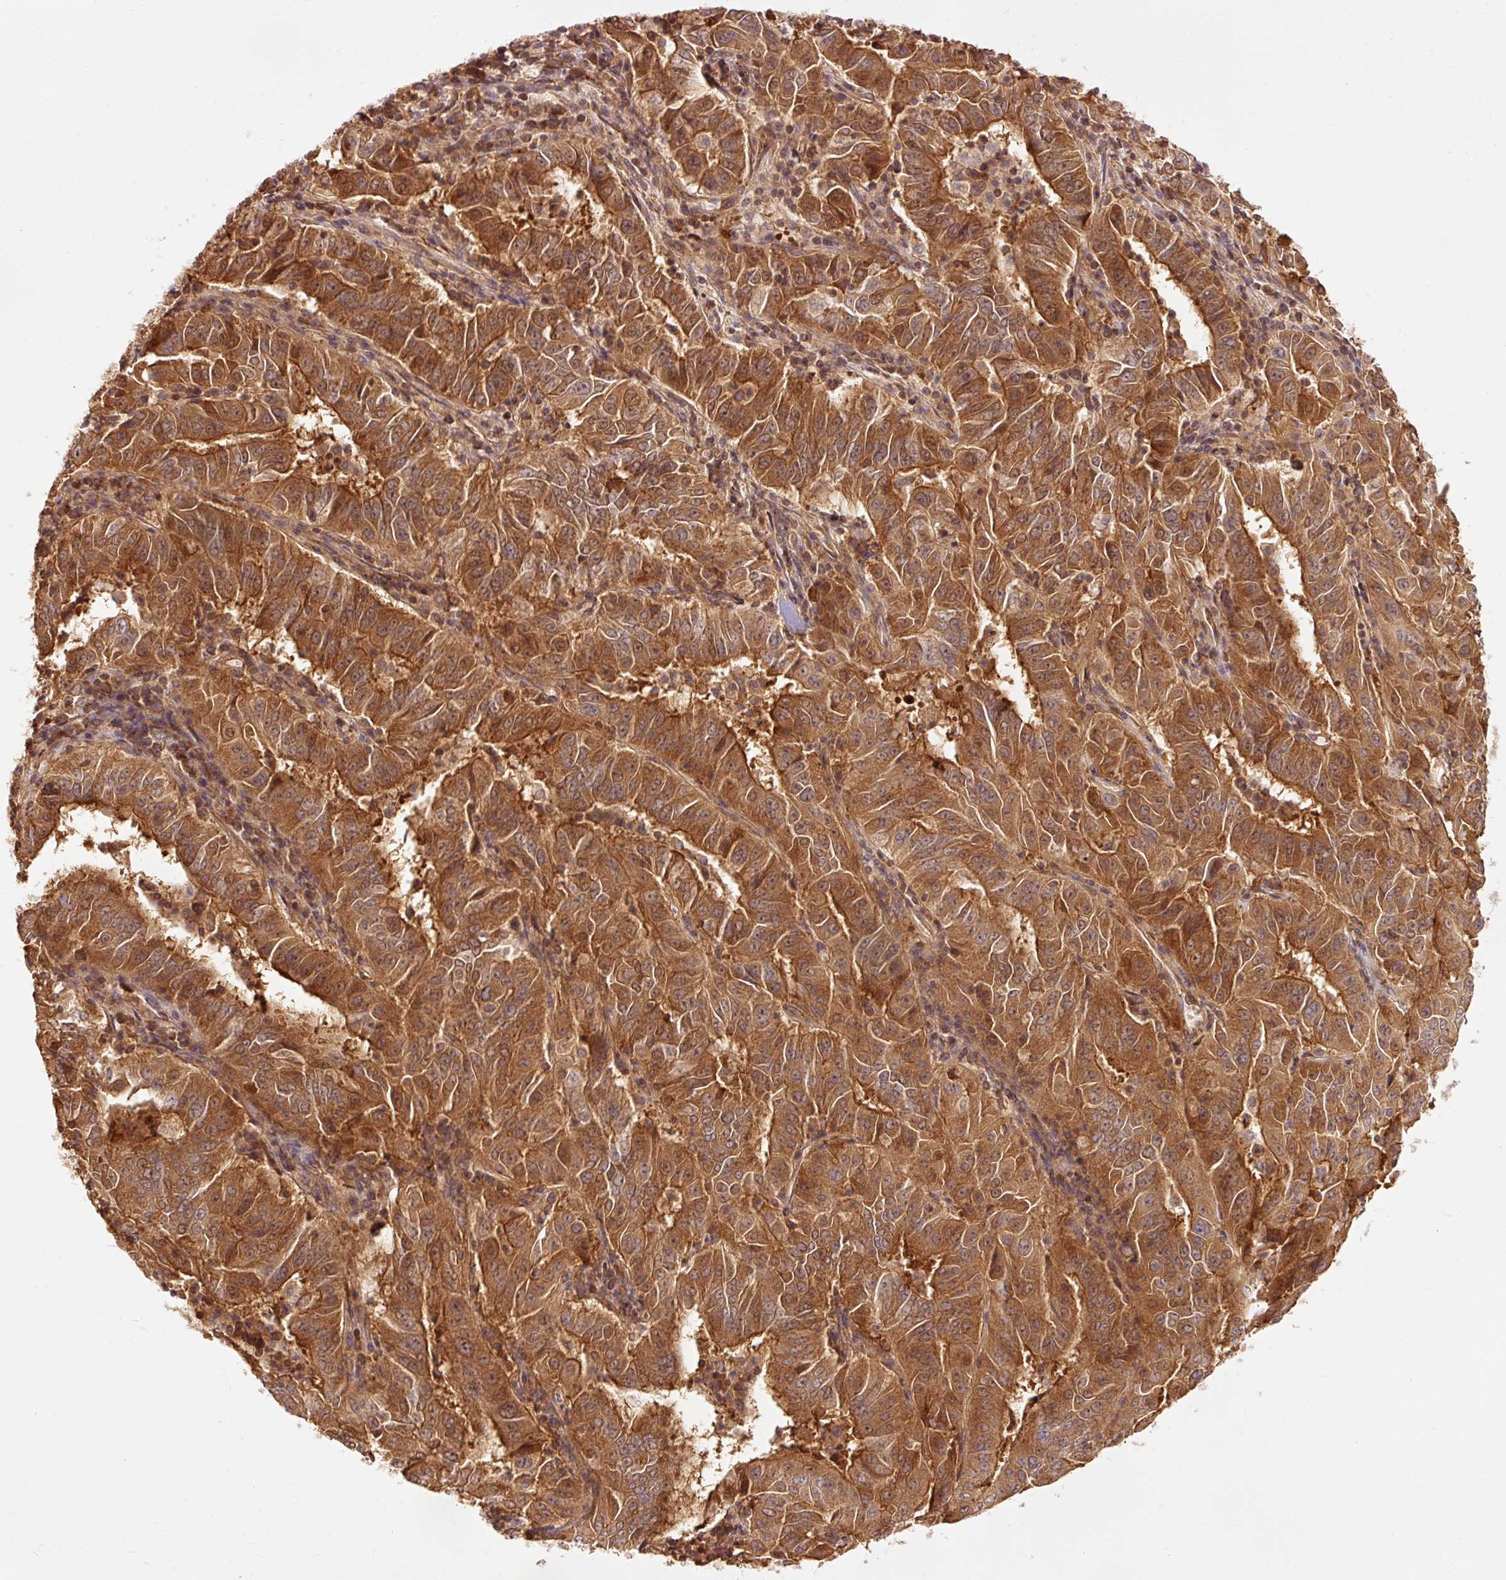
{"staining": {"intensity": "strong", "quantity": ">75%", "location": "cytoplasmic/membranous"}, "tissue": "pancreatic cancer", "cell_type": "Tumor cells", "image_type": "cancer", "snomed": [{"axis": "morphology", "description": "Adenocarcinoma, NOS"}, {"axis": "topography", "description": "Pancreas"}], "caption": "High-power microscopy captured an IHC photomicrograph of pancreatic adenocarcinoma, revealing strong cytoplasmic/membranous expression in about >75% of tumor cells. Using DAB (3,3'-diaminobenzidine) (brown) and hematoxylin (blue) stains, captured at high magnification using brightfield microscopy.", "gene": "PDAP1", "patient": {"sex": "male", "age": 63}}